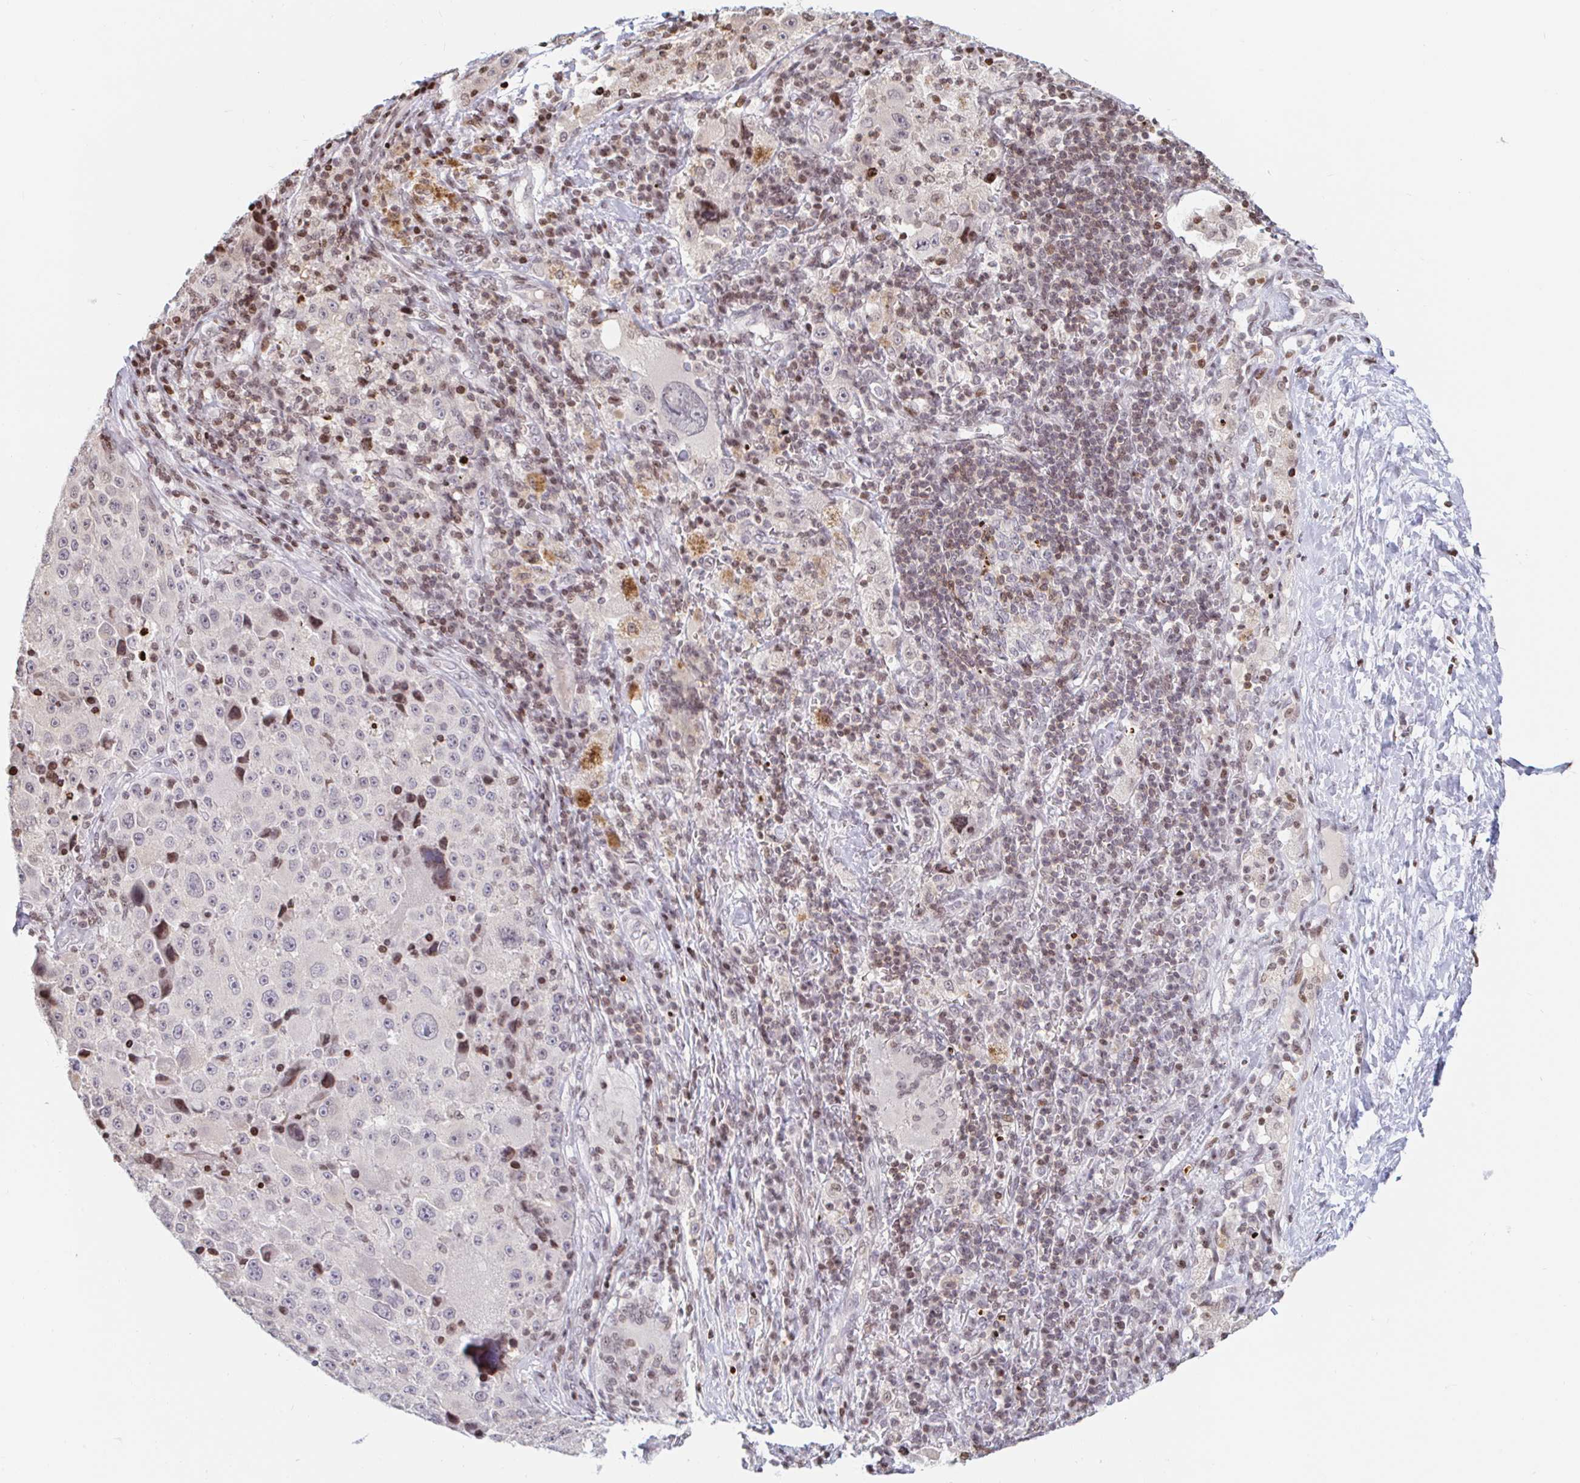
{"staining": {"intensity": "moderate", "quantity": "<25%", "location": "nuclear"}, "tissue": "melanoma", "cell_type": "Tumor cells", "image_type": "cancer", "snomed": [{"axis": "morphology", "description": "Malignant melanoma, Metastatic site"}, {"axis": "topography", "description": "Lymph node"}], "caption": "A brown stain shows moderate nuclear positivity of a protein in human malignant melanoma (metastatic site) tumor cells.", "gene": "HOXC10", "patient": {"sex": "male", "age": 62}}